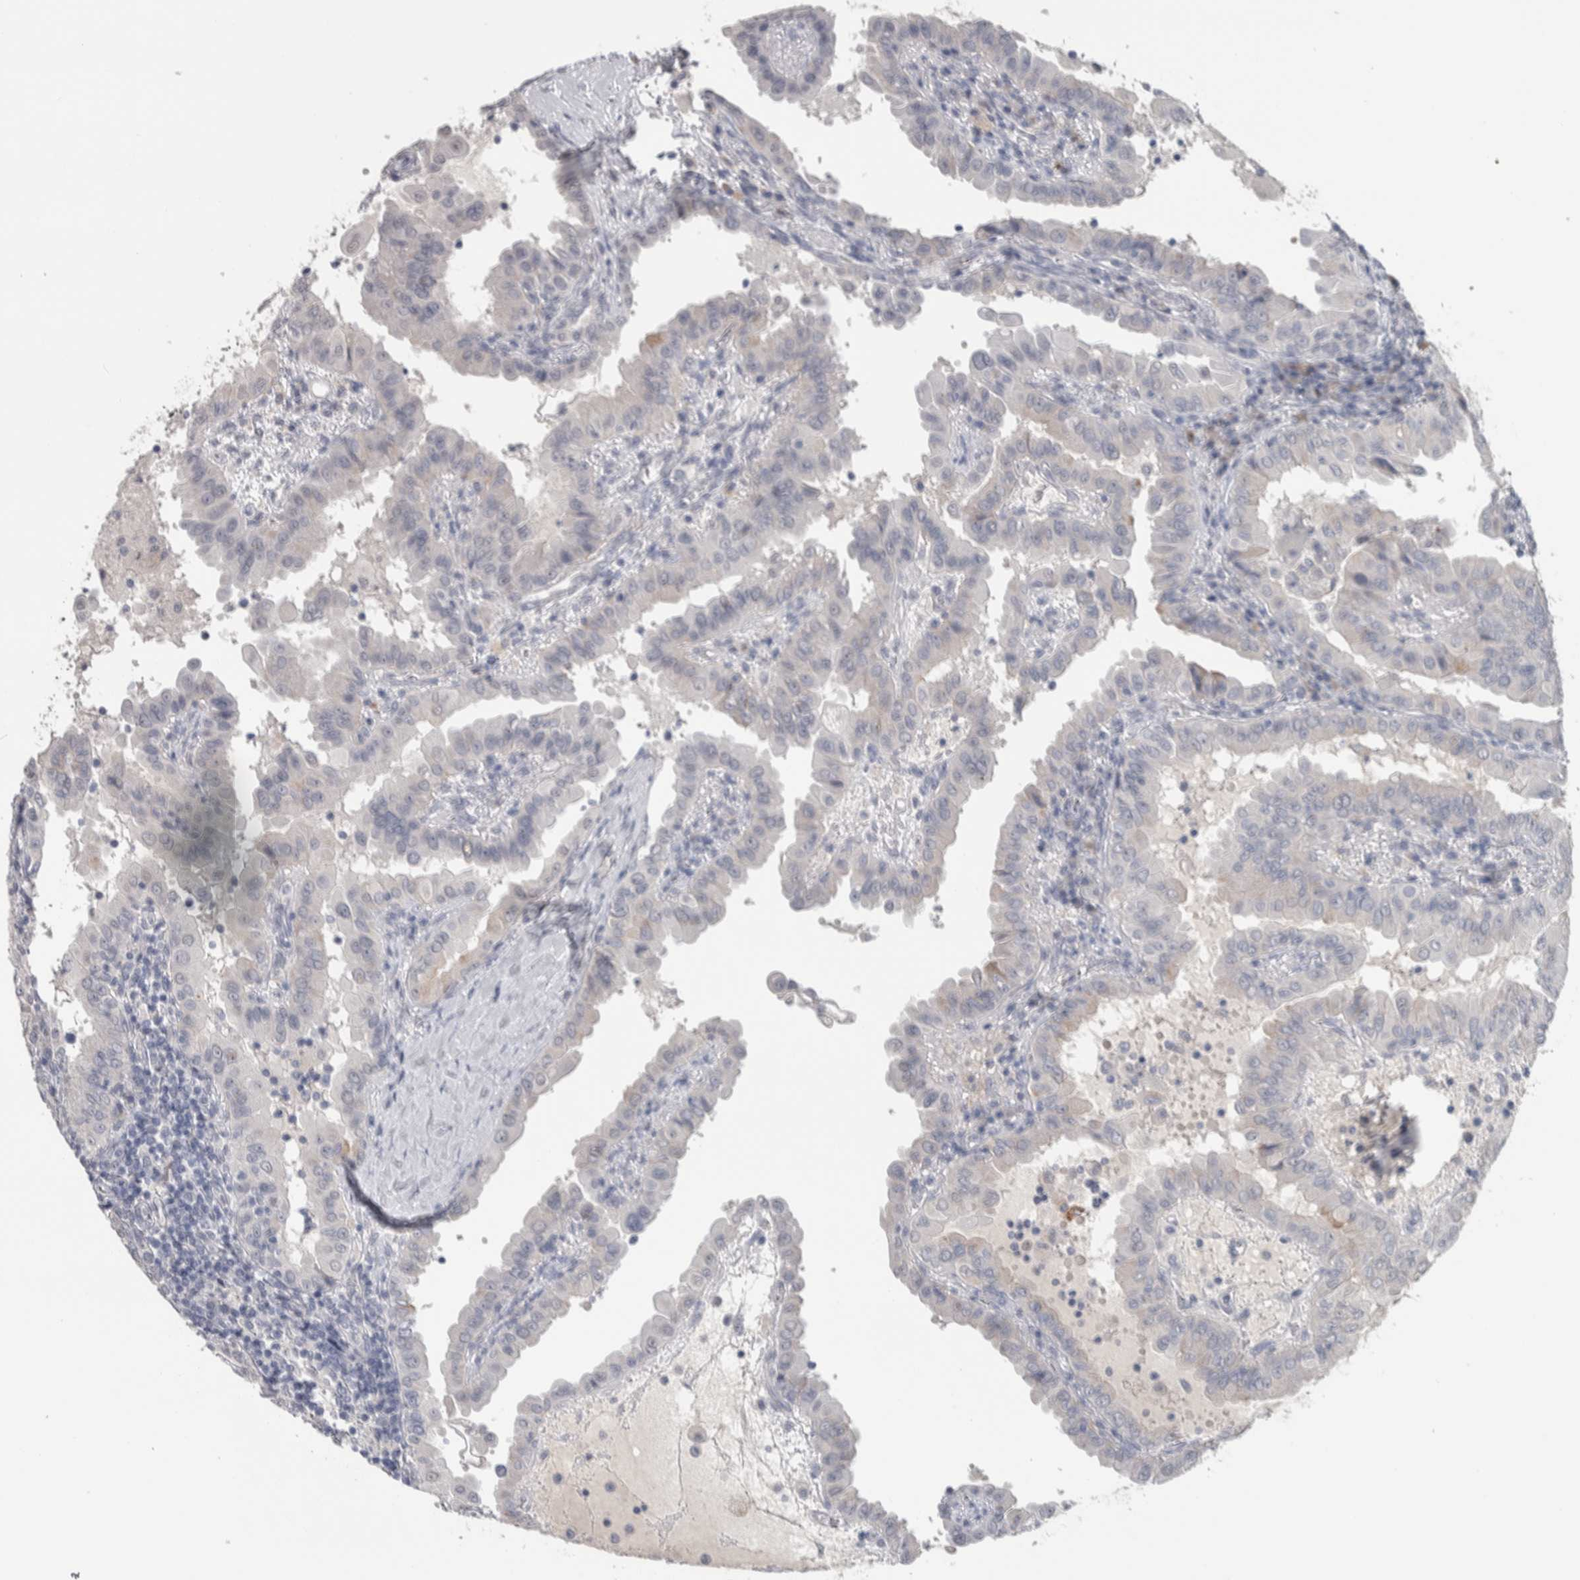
{"staining": {"intensity": "negative", "quantity": "none", "location": "none"}, "tissue": "thyroid cancer", "cell_type": "Tumor cells", "image_type": "cancer", "snomed": [{"axis": "morphology", "description": "Papillary adenocarcinoma, NOS"}, {"axis": "topography", "description": "Thyroid gland"}], "caption": "A photomicrograph of human thyroid papillary adenocarcinoma is negative for staining in tumor cells.", "gene": "TMEM102", "patient": {"sex": "male", "age": 33}}